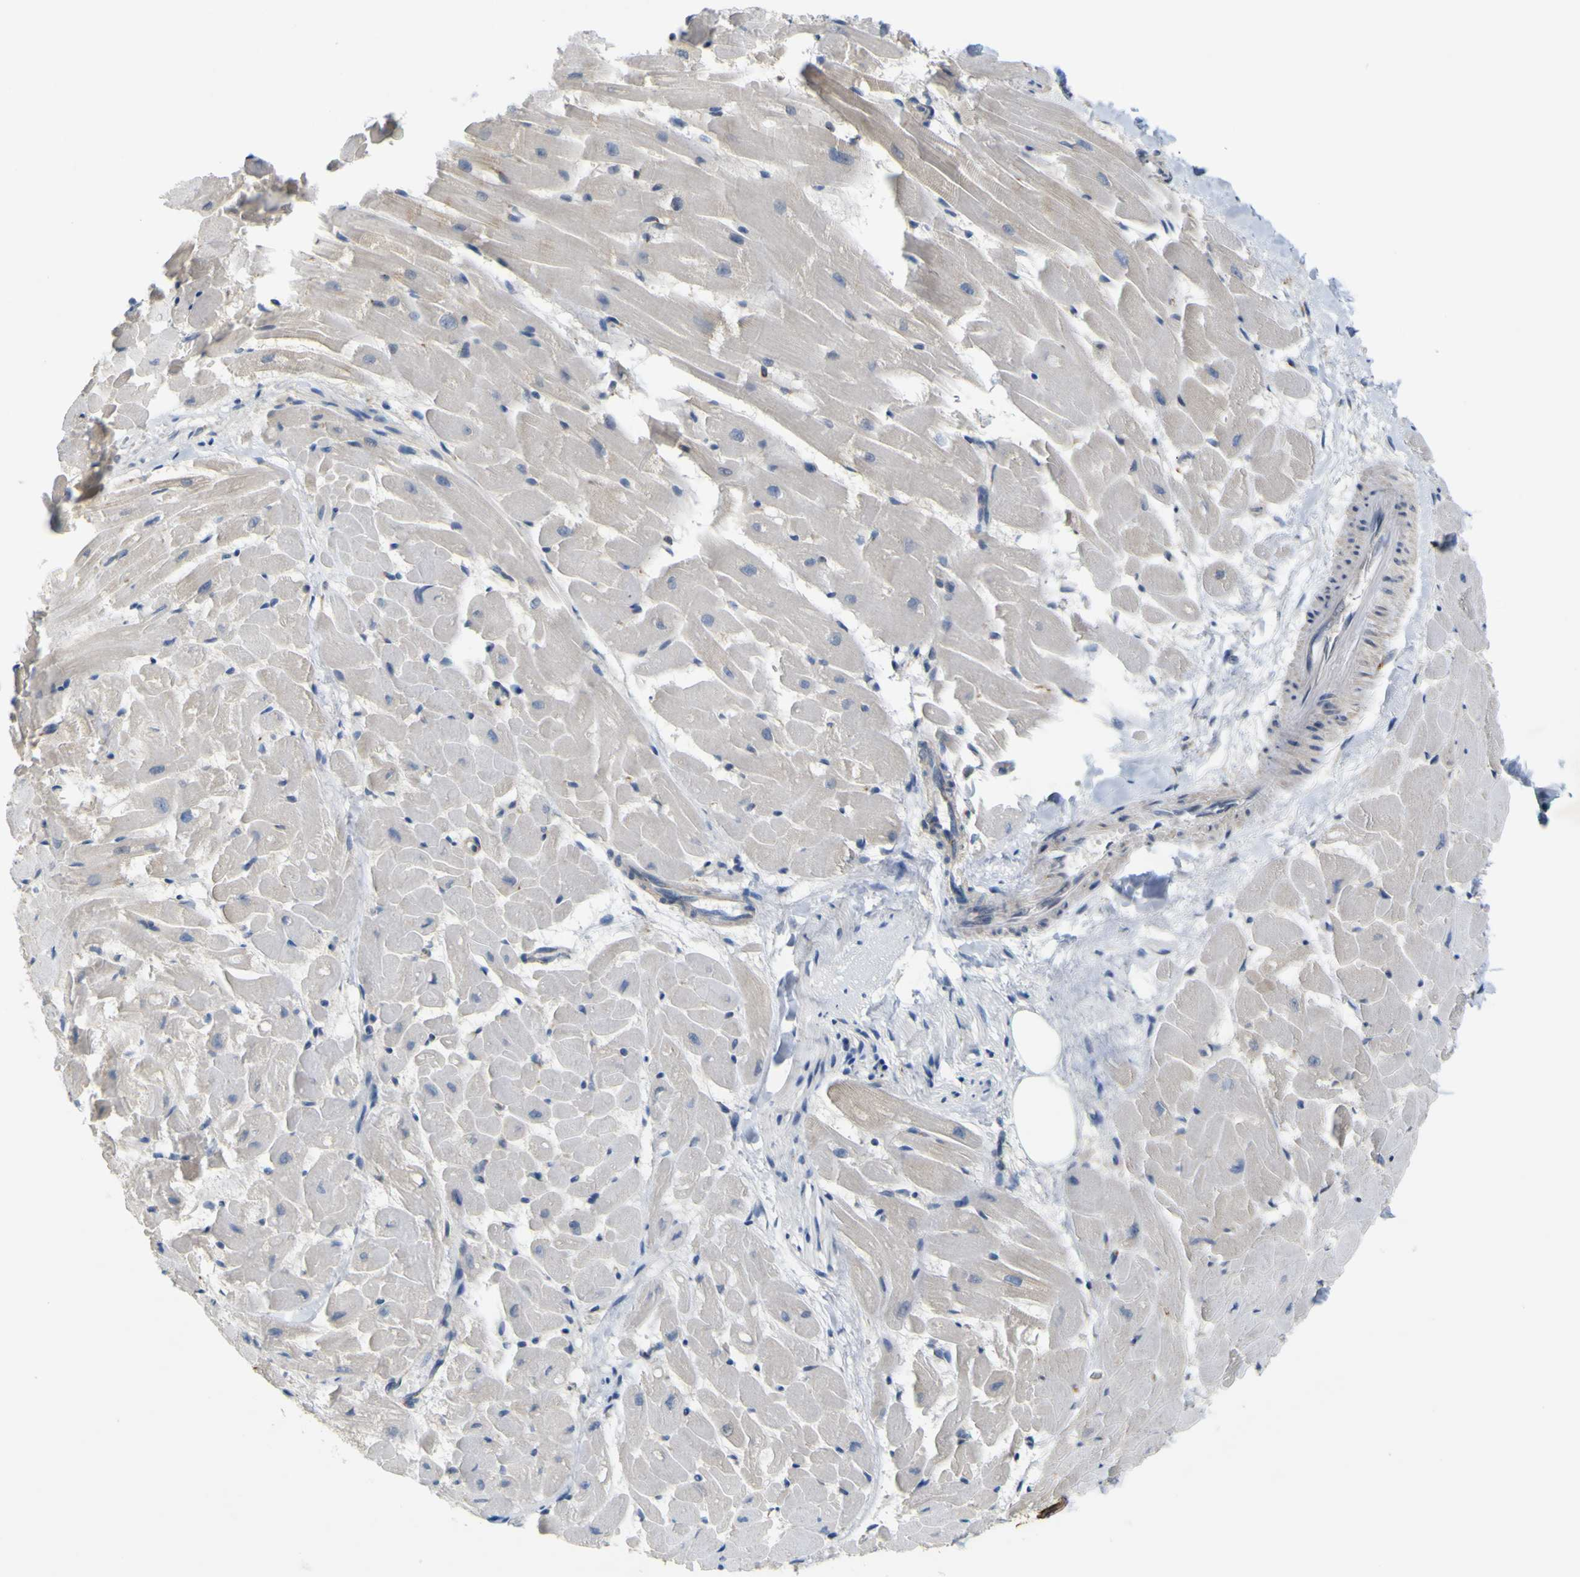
{"staining": {"intensity": "negative", "quantity": "none", "location": "none"}, "tissue": "heart muscle", "cell_type": "Cardiomyocytes", "image_type": "normal", "snomed": [{"axis": "morphology", "description": "Normal tissue, NOS"}, {"axis": "topography", "description": "Heart"}], "caption": "Heart muscle was stained to show a protein in brown. There is no significant expression in cardiomyocytes. The staining is performed using DAB brown chromogen with nuclei counter-stained in using hematoxylin.", "gene": "IGF2R", "patient": {"sex": "female", "age": 19}}